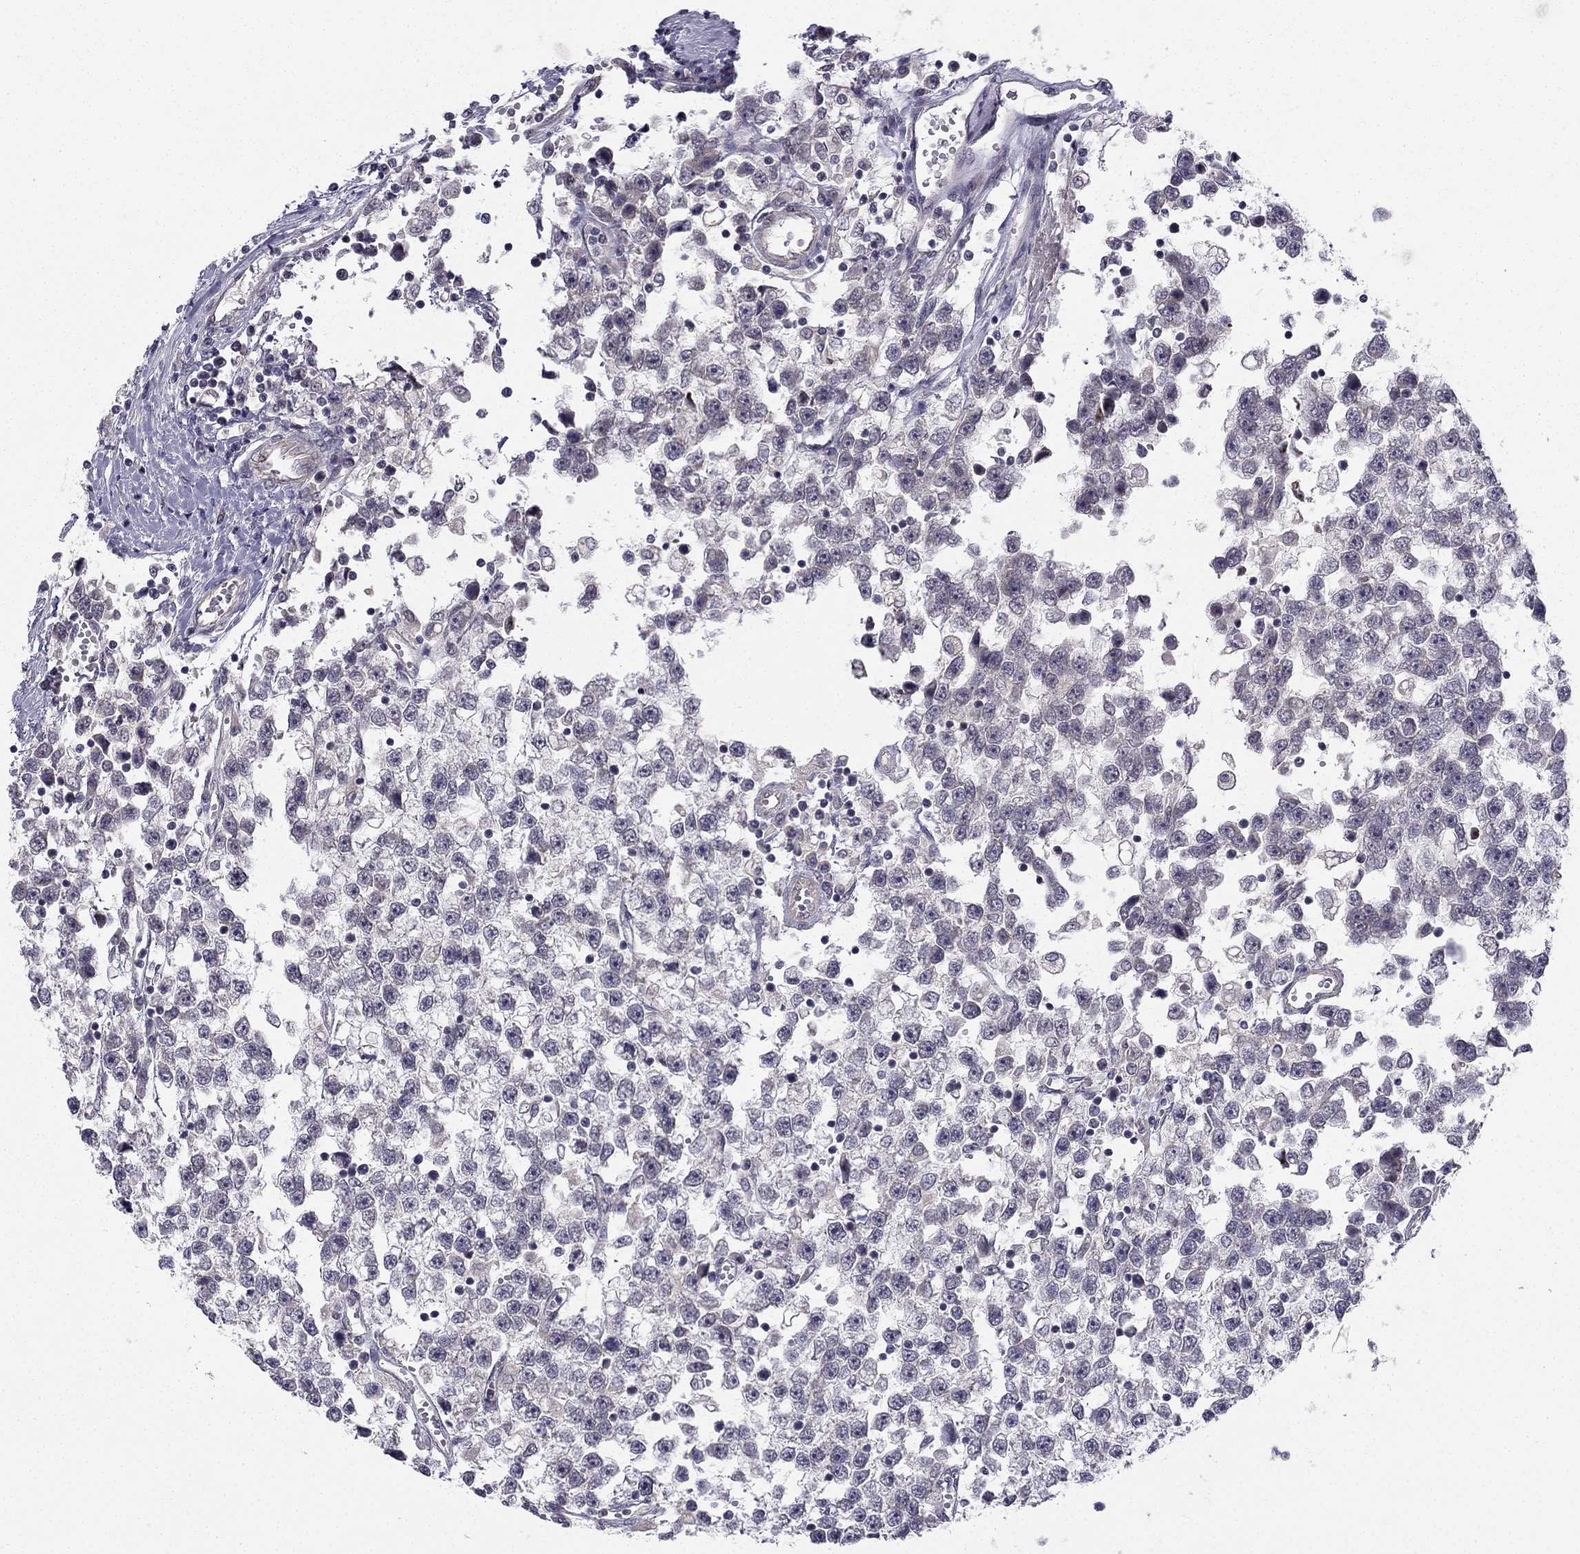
{"staining": {"intensity": "negative", "quantity": "none", "location": "none"}, "tissue": "testis cancer", "cell_type": "Tumor cells", "image_type": "cancer", "snomed": [{"axis": "morphology", "description": "Seminoma, NOS"}, {"axis": "topography", "description": "Testis"}], "caption": "DAB immunohistochemical staining of human testis cancer reveals no significant positivity in tumor cells.", "gene": "CHST8", "patient": {"sex": "male", "age": 34}}